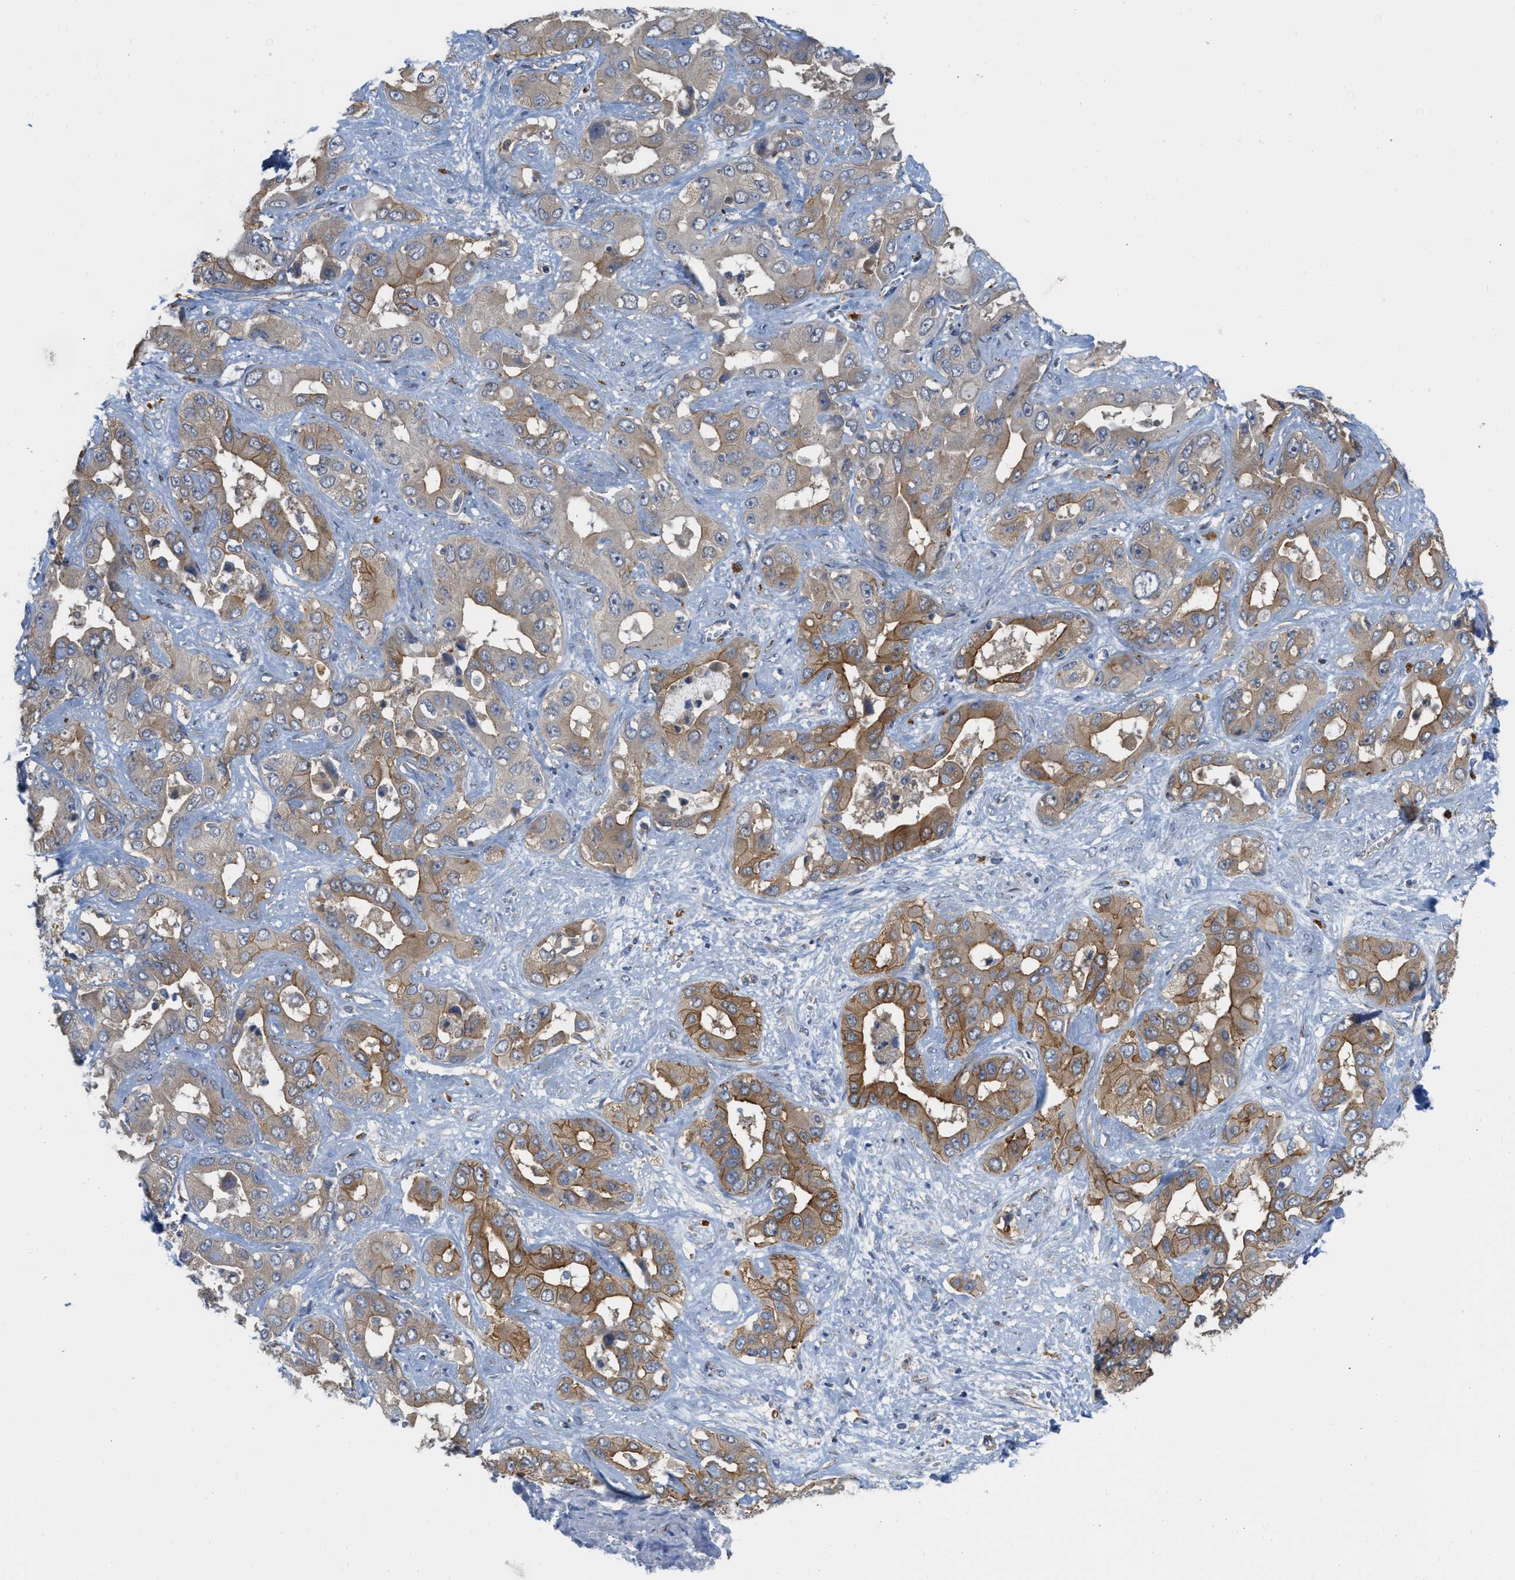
{"staining": {"intensity": "moderate", "quantity": "25%-75%", "location": "cytoplasmic/membranous"}, "tissue": "liver cancer", "cell_type": "Tumor cells", "image_type": "cancer", "snomed": [{"axis": "morphology", "description": "Cholangiocarcinoma"}, {"axis": "topography", "description": "Liver"}], "caption": "Immunohistochemistry of cholangiocarcinoma (liver) displays medium levels of moderate cytoplasmic/membranous positivity in about 25%-75% of tumor cells. (DAB (3,3'-diaminobenzidine) IHC with brightfield microscopy, high magnification).", "gene": "NAPEPLD", "patient": {"sex": "female", "age": 52}}